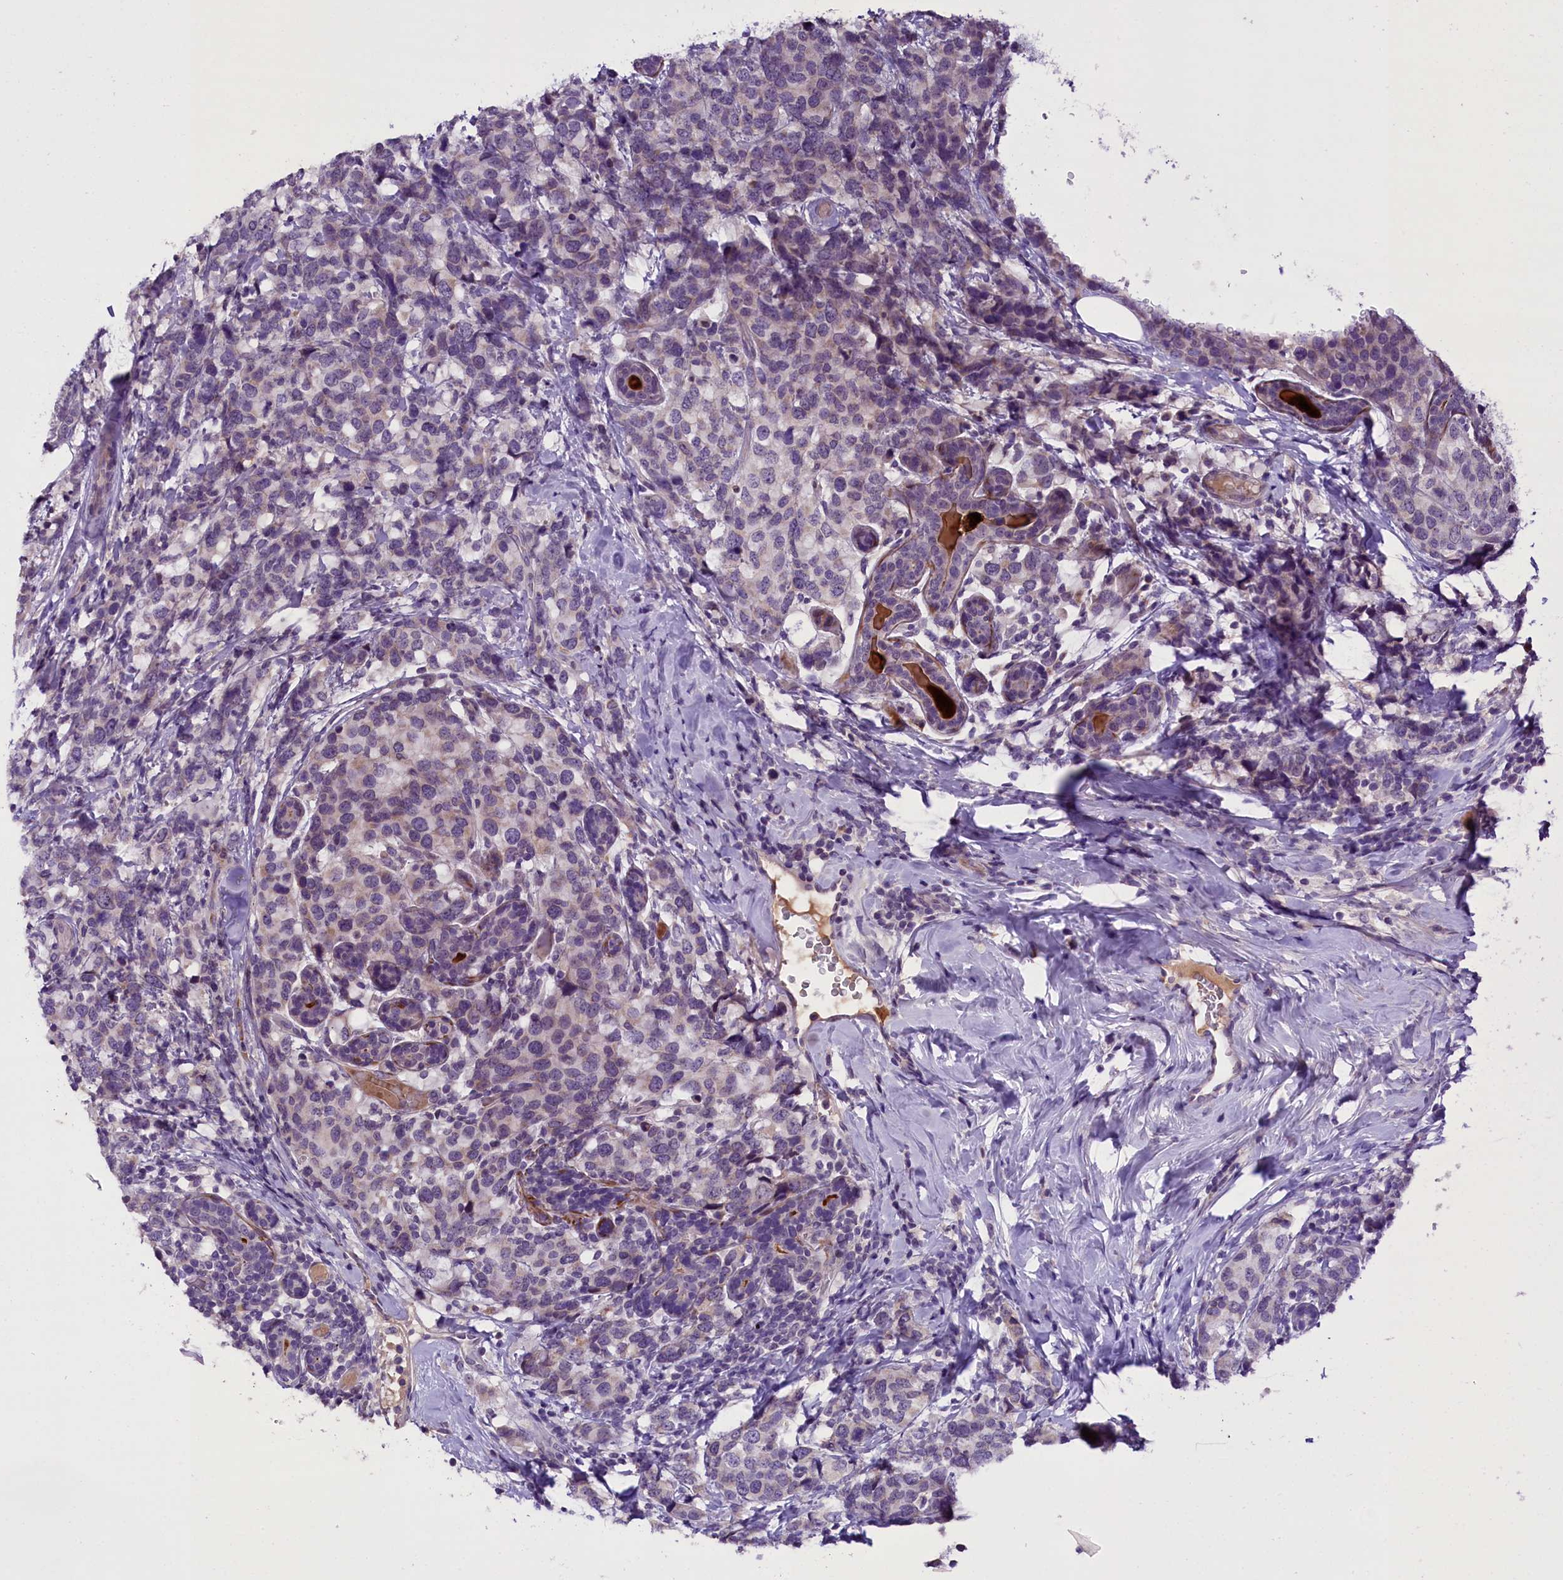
{"staining": {"intensity": "weak", "quantity": "<25%", "location": "cytoplasmic/membranous"}, "tissue": "breast cancer", "cell_type": "Tumor cells", "image_type": "cancer", "snomed": [{"axis": "morphology", "description": "Lobular carcinoma"}, {"axis": "topography", "description": "Breast"}], "caption": "Immunohistochemistry photomicrograph of neoplastic tissue: lobular carcinoma (breast) stained with DAB demonstrates no significant protein positivity in tumor cells.", "gene": "MEX3B", "patient": {"sex": "female", "age": 59}}